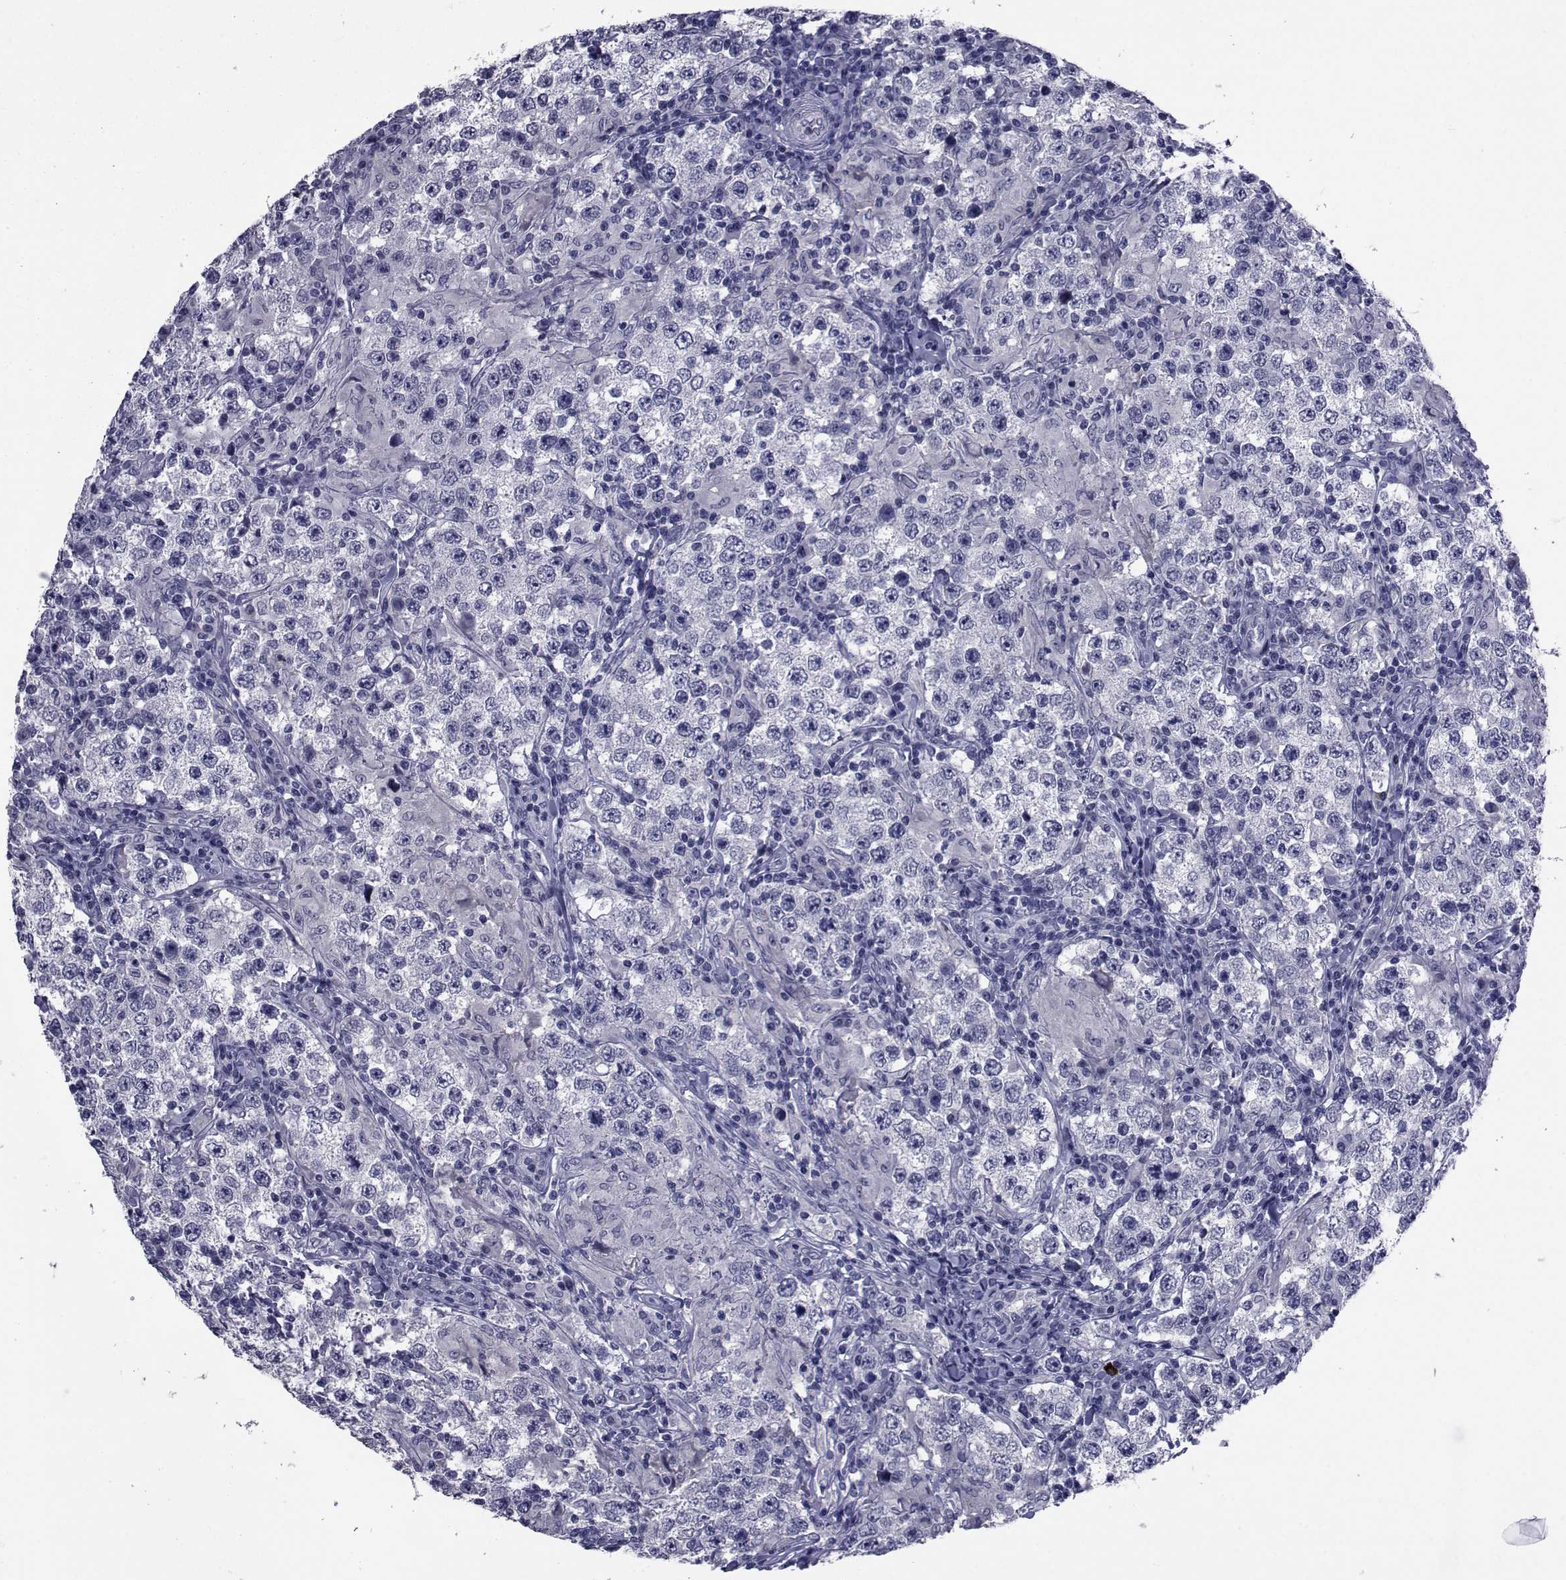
{"staining": {"intensity": "negative", "quantity": "none", "location": "none"}, "tissue": "testis cancer", "cell_type": "Tumor cells", "image_type": "cancer", "snomed": [{"axis": "morphology", "description": "Seminoma, NOS"}, {"axis": "morphology", "description": "Carcinoma, Embryonal, NOS"}, {"axis": "topography", "description": "Testis"}], "caption": "This is an immunohistochemistry (IHC) micrograph of human seminoma (testis). There is no expression in tumor cells.", "gene": "SEMA5B", "patient": {"sex": "male", "age": 41}}